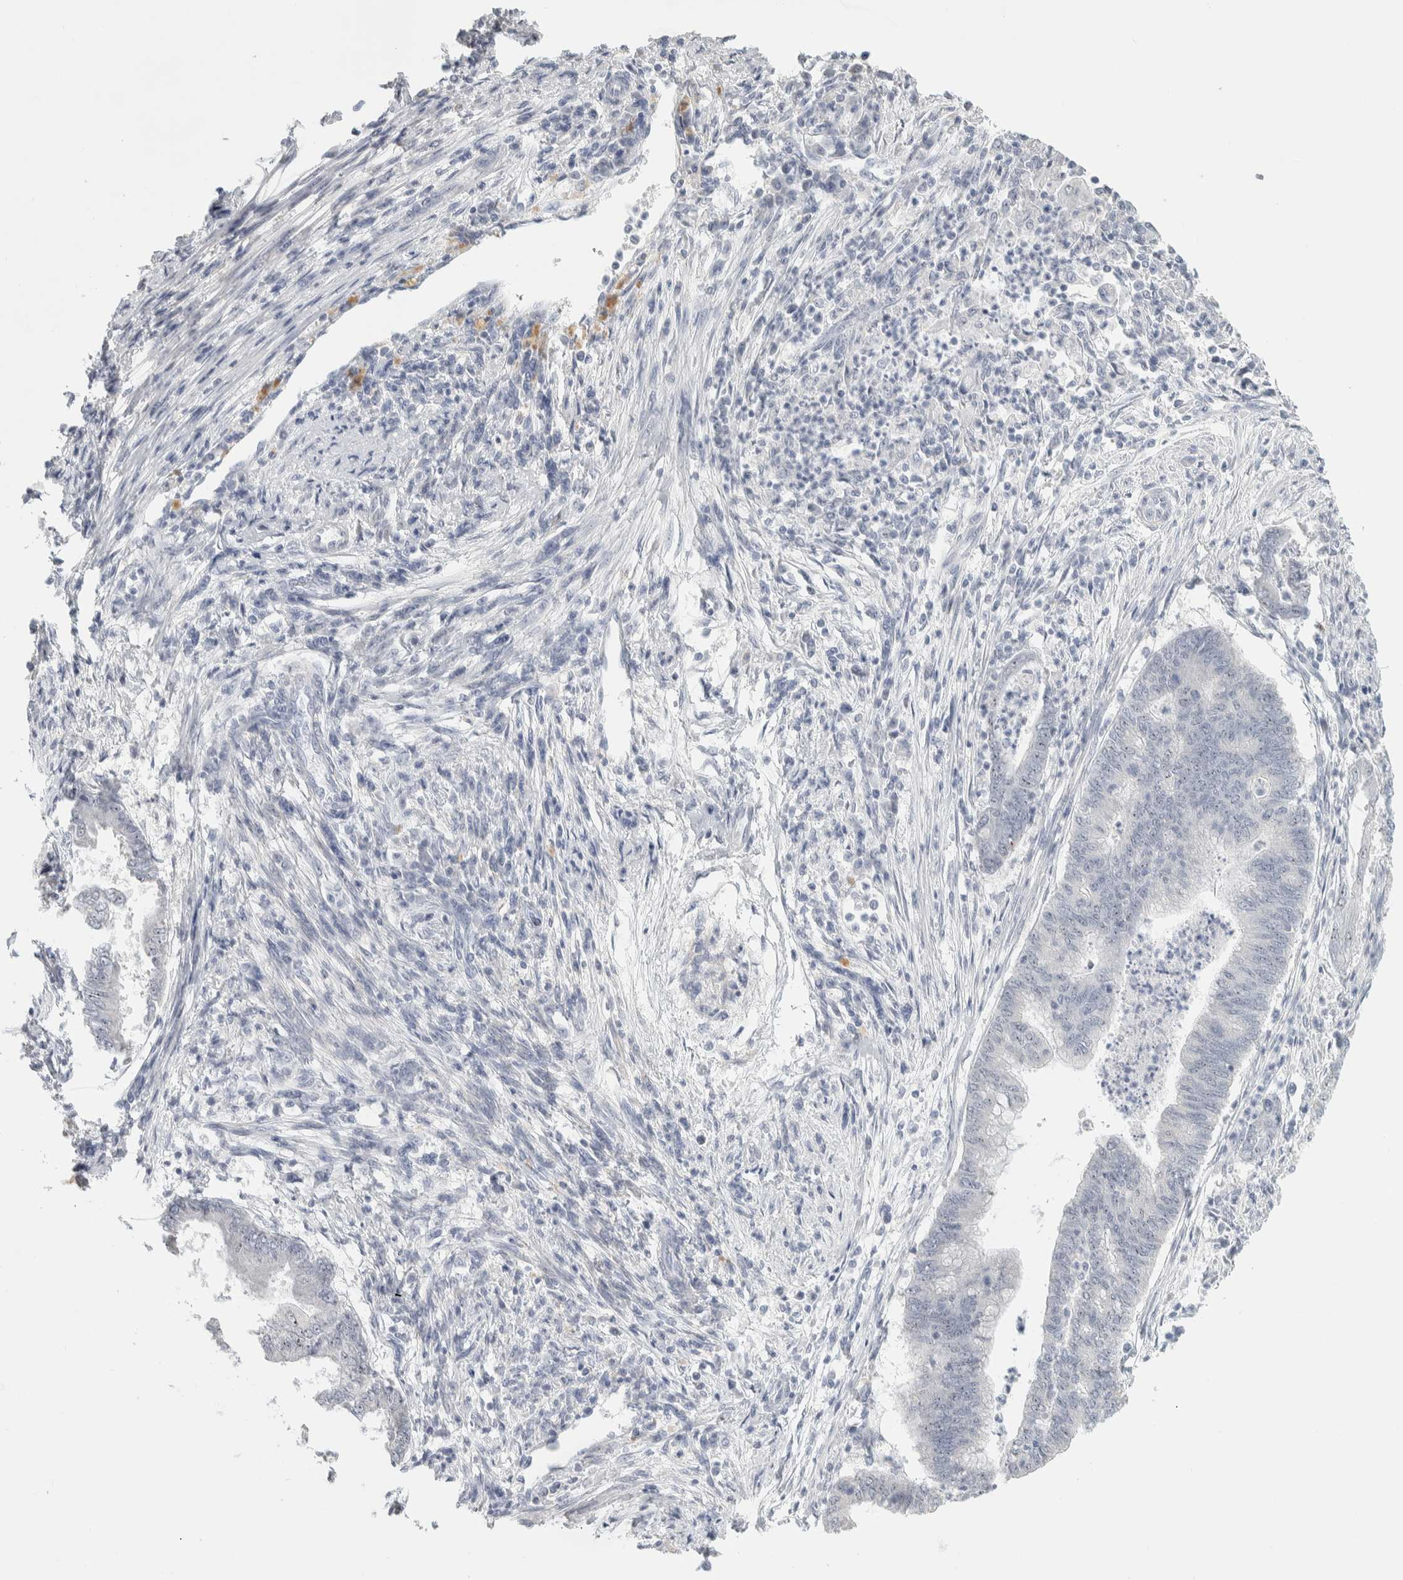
{"staining": {"intensity": "weak", "quantity": "<25%", "location": "nuclear"}, "tissue": "endometrial cancer", "cell_type": "Tumor cells", "image_type": "cancer", "snomed": [{"axis": "morphology", "description": "Polyp, NOS"}, {"axis": "morphology", "description": "Adenocarcinoma, NOS"}, {"axis": "morphology", "description": "Adenoma, NOS"}, {"axis": "topography", "description": "Endometrium"}], "caption": "Immunohistochemistry image of neoplastic tissue: adenocarcinoma (endometrial) stained with DAB demonstrates no significant protein expression in tumor cells.", "gene": "DCXR", "patient": {"sex": "female", "age": 79}}